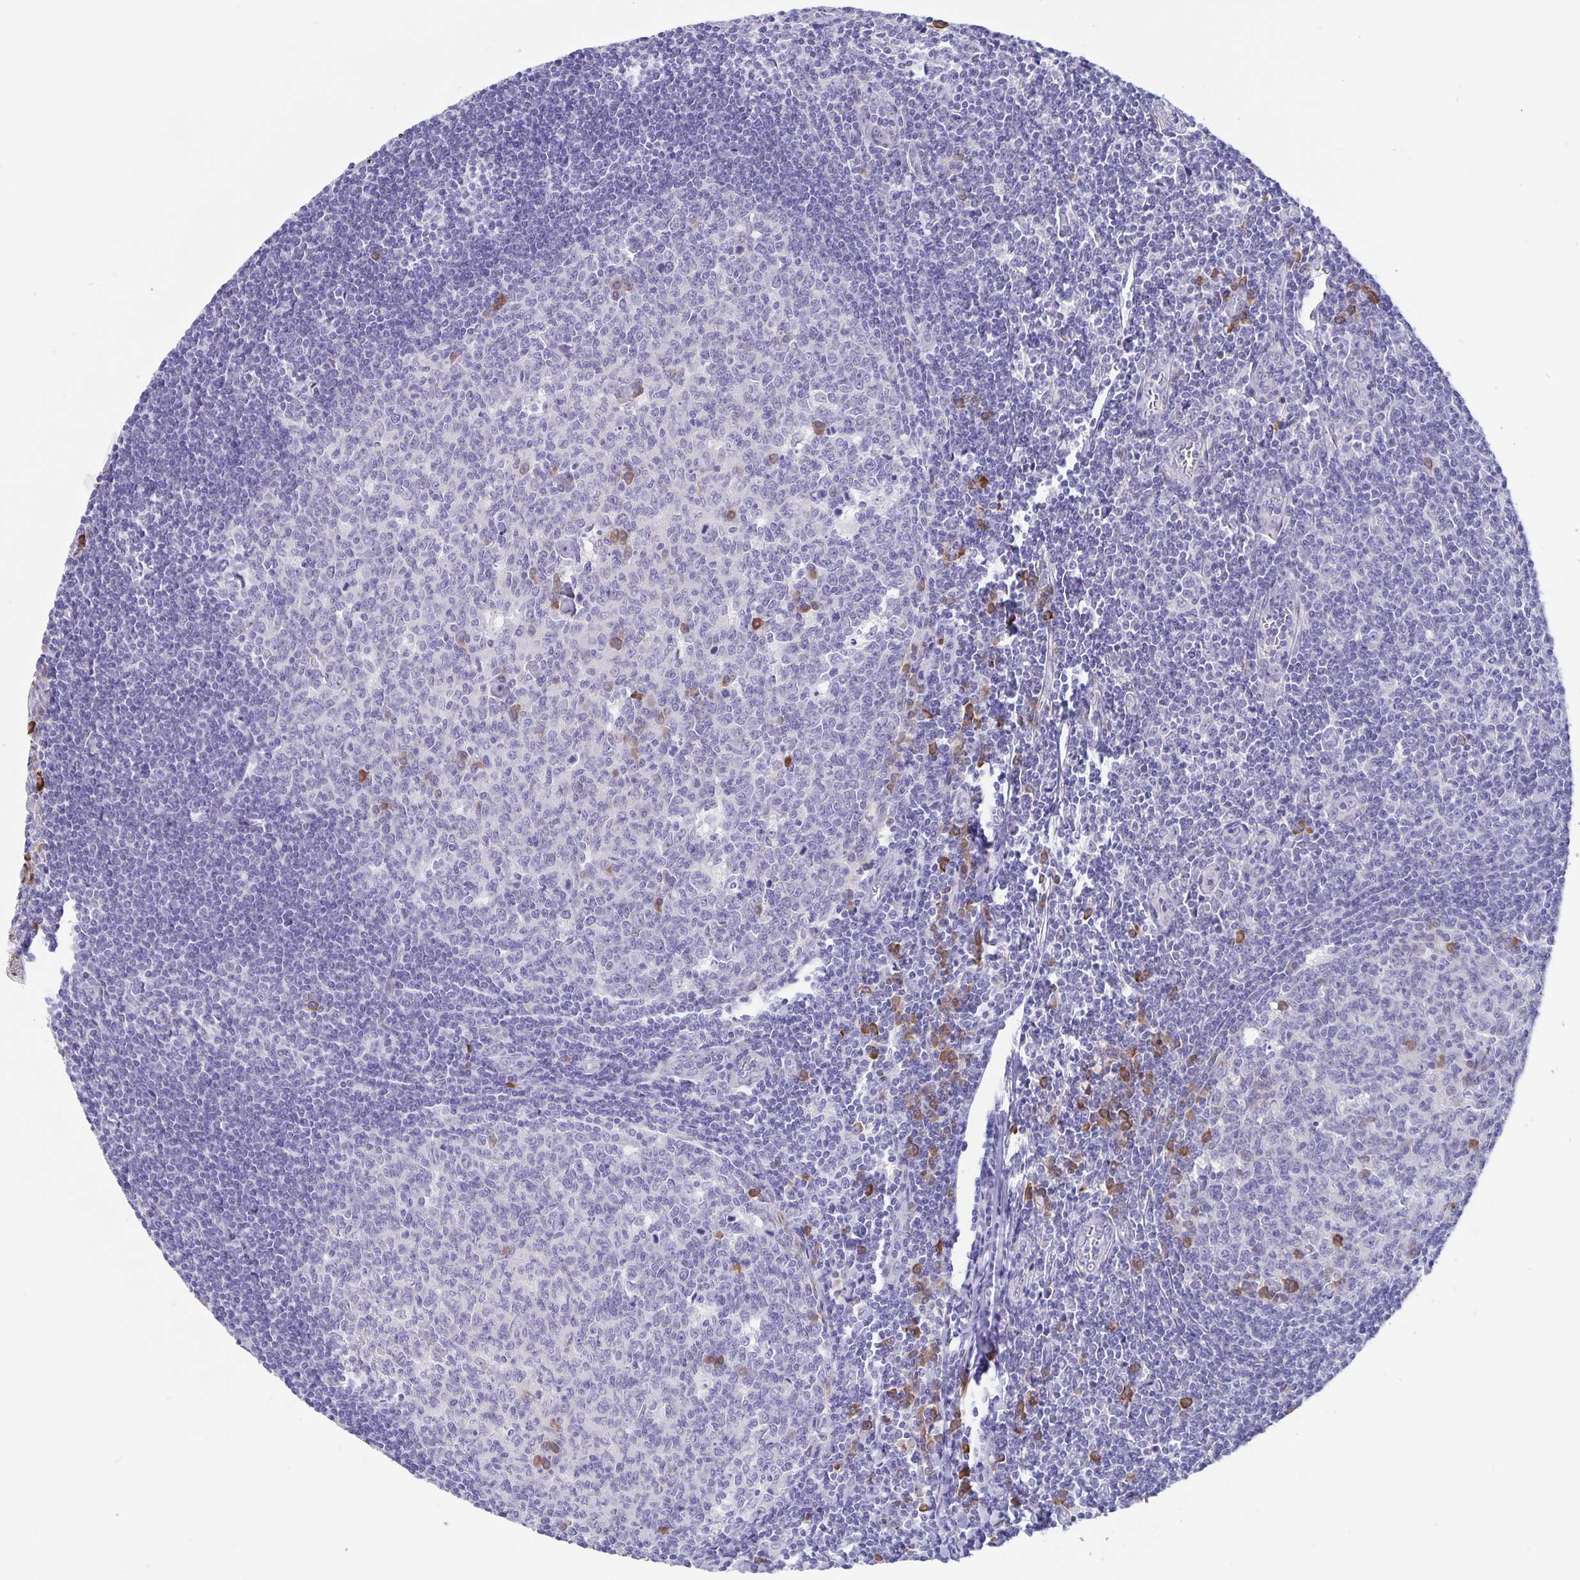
{"staining": {"intensity": "moderate", "quantity": "<25%", "location": "cytoplasmic/membranous"}, "tissue": "tonsil", "cell_type": "Germinal center cells", "image_type": "normal", "snomed": [{"axis": "morphology", "description": "Normal tissue, NOS"}, {"axis": "topography", "description": "Tonsil"}], "caption": "Immunohistochemical staining of normal human tonsil reveals moderate cytoplasmic/membranous protein expression in approximately <25% of germinal center cells. Ihc stains the protein in brown and the nuclei are stained blue.", "gene": "ERMN", "patient": {"sex": "male", "age": 27}}